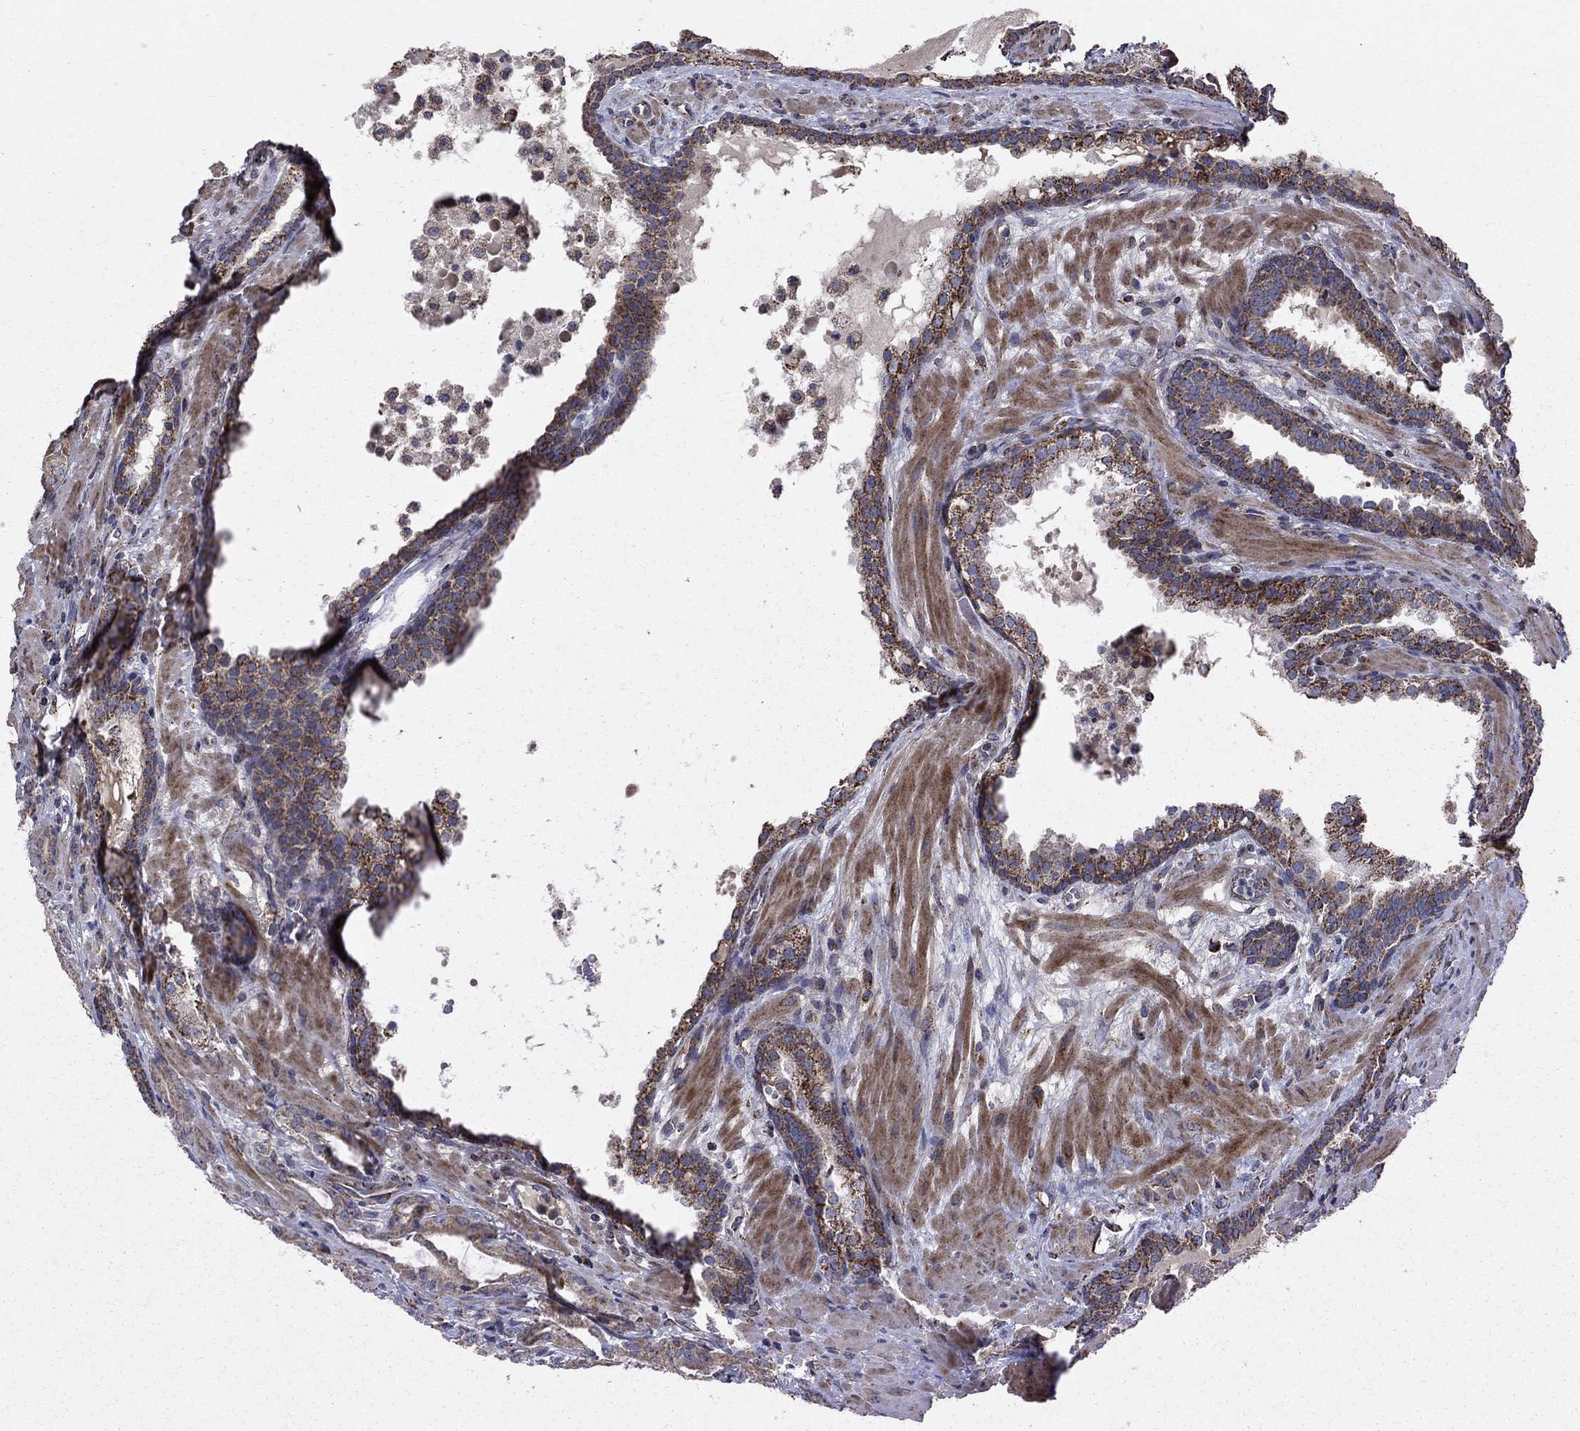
{"staining": {"intensity": "moderate", "quantity": ">75%", "location": "cytoplasmic/membranous"}, "tissue": "prostate cancer", "cell_type": "Tumor cells", "image_type": "cancer", "snomed": [{"axis": "morphology", "description": "Adenocarcinoma, NOS"}, {"axis": "topography", "description": "Prostate"}], "caption": "Tumor cells show moderate cytoplasmic/membranous expression in approximately >75% of cells in prostate cancer (adenocarcinoma).", "gene": "NDUFS8", "patient": {"sex": "male", "age": 69}}